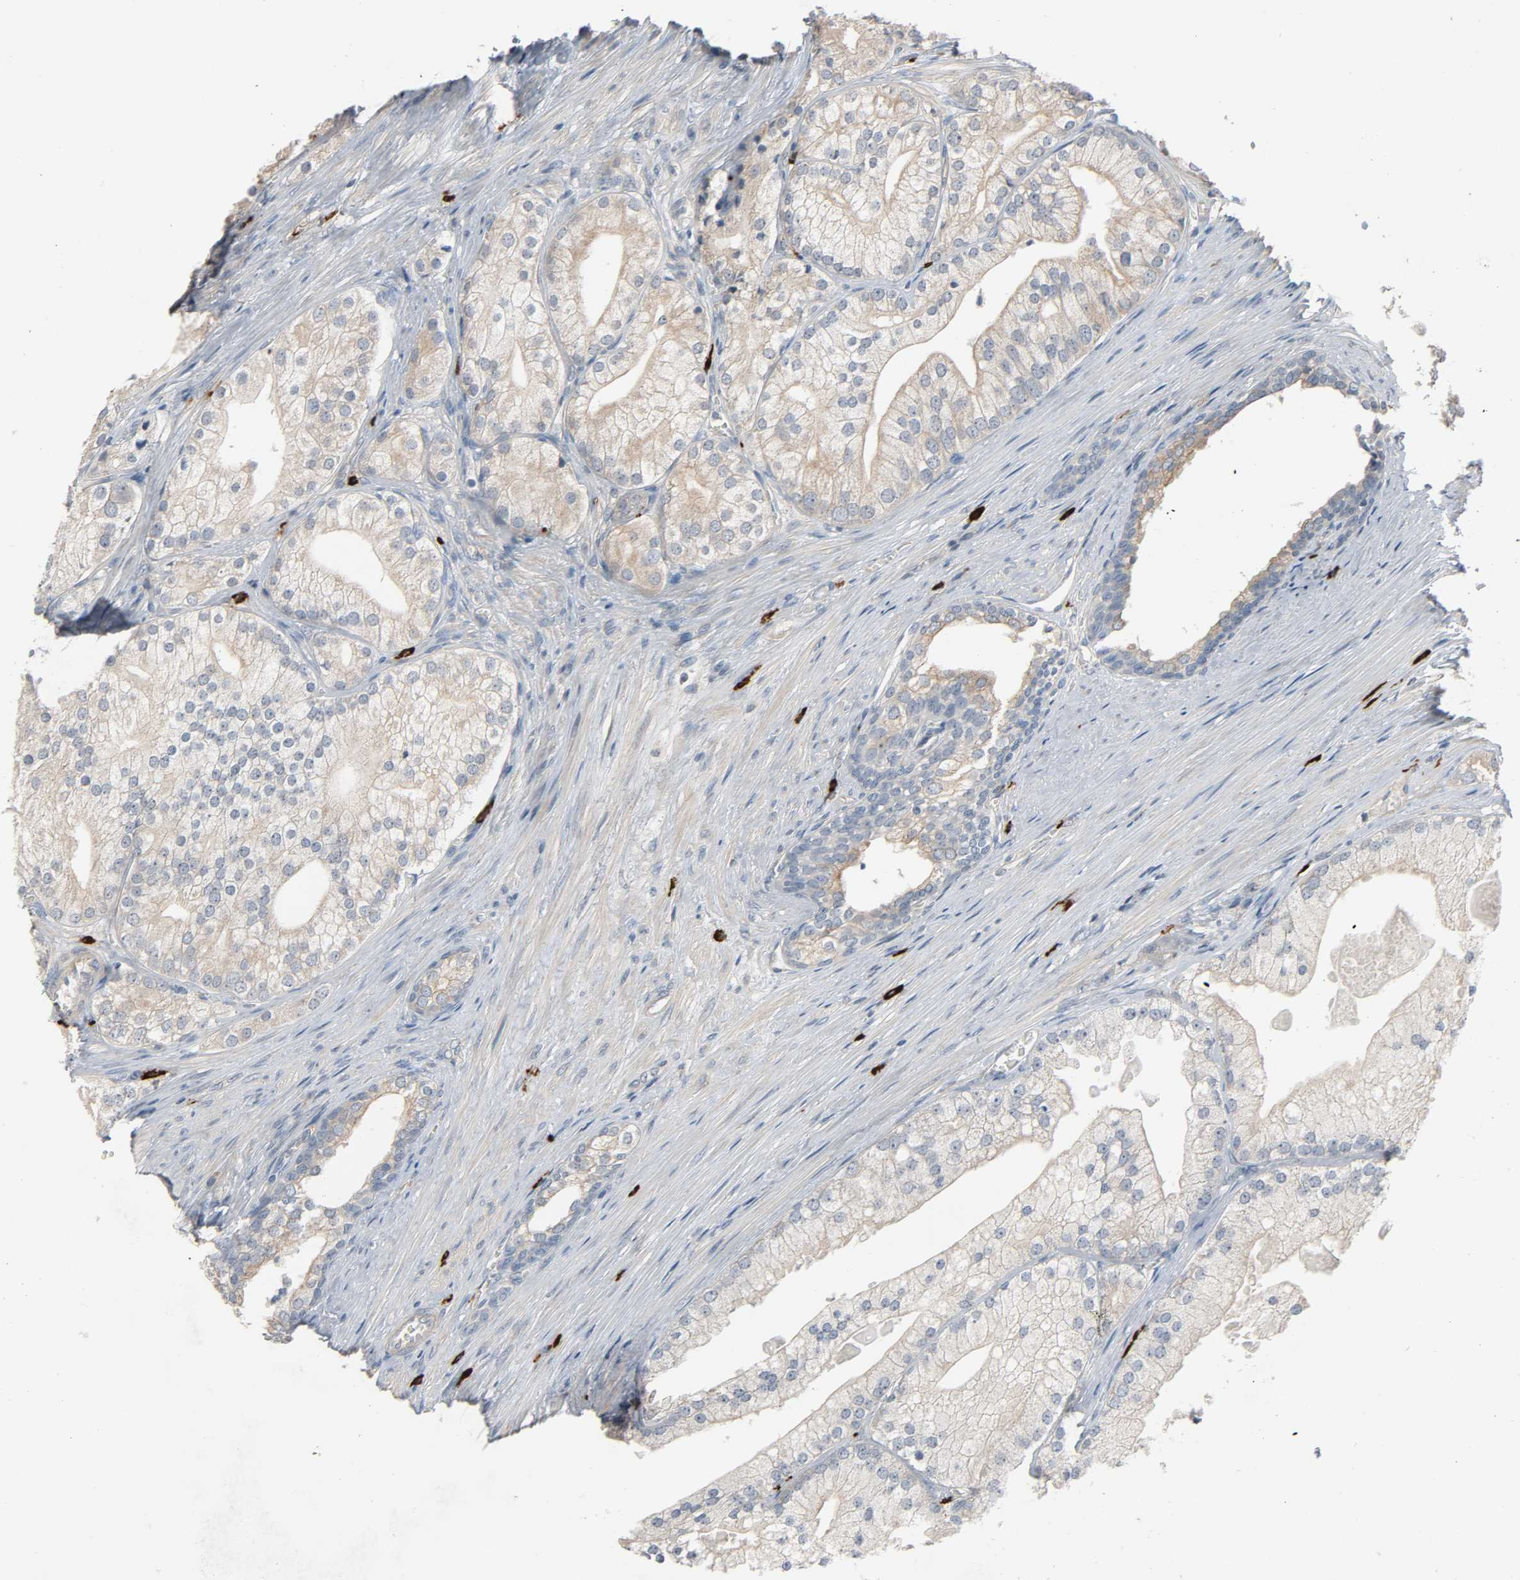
{"staining": {"intensity": "weak", "quantity": ">75%", "location": "cytoplasmic/membranous"}, "tissue": "prostate cancer", "cell_type": "Tumor cells", "image_type": "cancer", "snomed": [{"axis": "morphology", "description": "Adenocarcinoma, Low grade"}, {"axis": "topography", "description": "Prostate"}], "caption": "Prostate cancer (adenocarcinoma (low-grade)) tissue exhibits weak cytoplasmic/membranous expression in approximately >75% of tumor cells", "gene": "LIMCH1", "patient": {"sex": "male", "age": 69}}